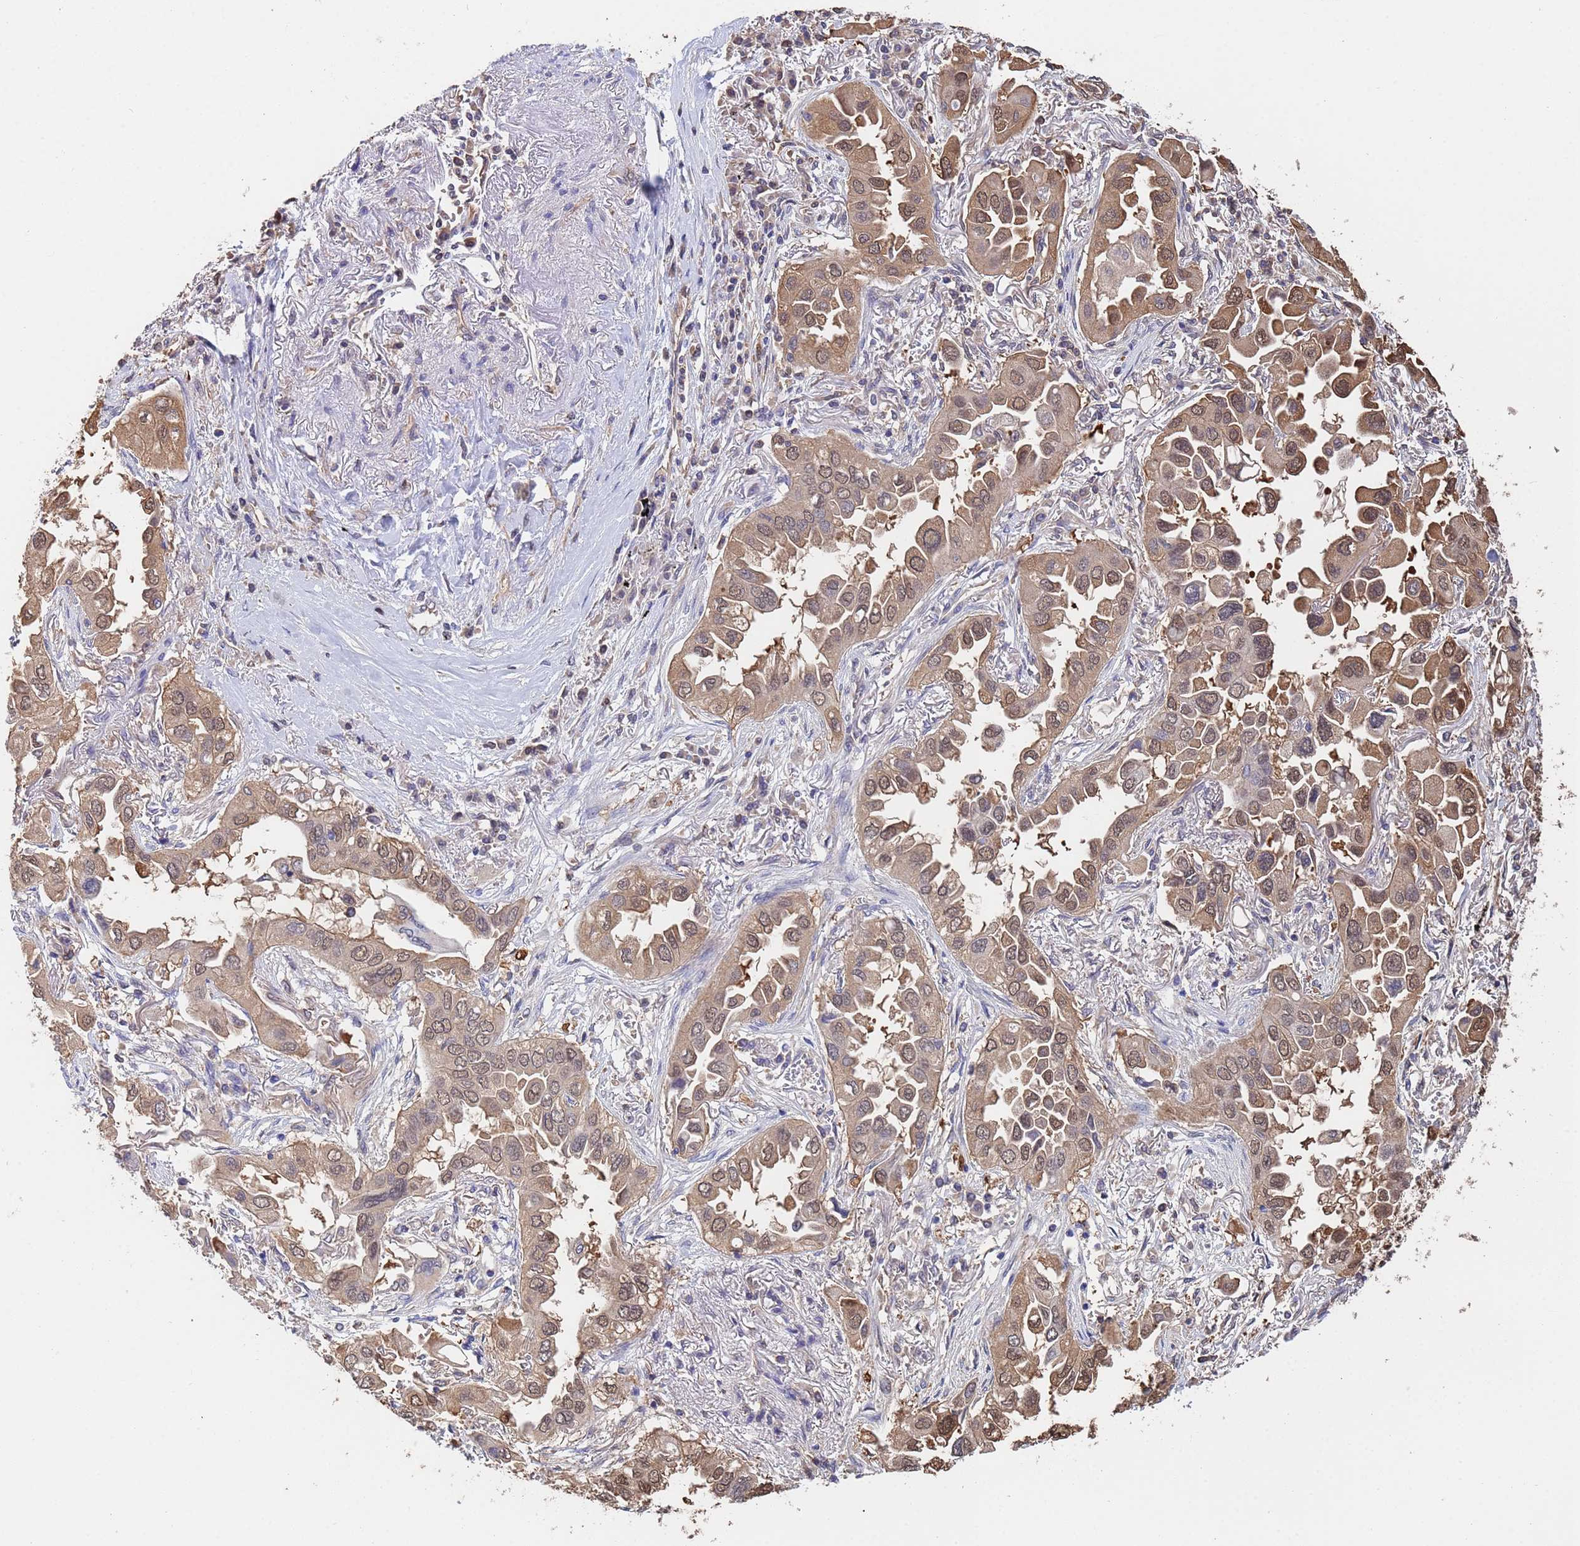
{"staining": {"intensity": "moderate", "quantity": ">75%", "location": "cytoplasmic/membranous,nuclear"}, "tissue": "lung cancer", "cell_type": "Tumor cells", "image_type": "cancer", "snomed": [{"axis": "morphology", "description": "Adenocarcinoma, NOS"}, {"axis": "topography", "description": "Lung"}], "caption": "Immunohistochemistry (IHC) image of lung cancer (adenocarcinoma) stained for a protein (brown), which displays medium levels of moderate cytoplasmic/membranous and nuclear staining in approximately >75% of tumor cells.", "gene": "FAM25A", "patient": {"sex": "female", "age": 76}}